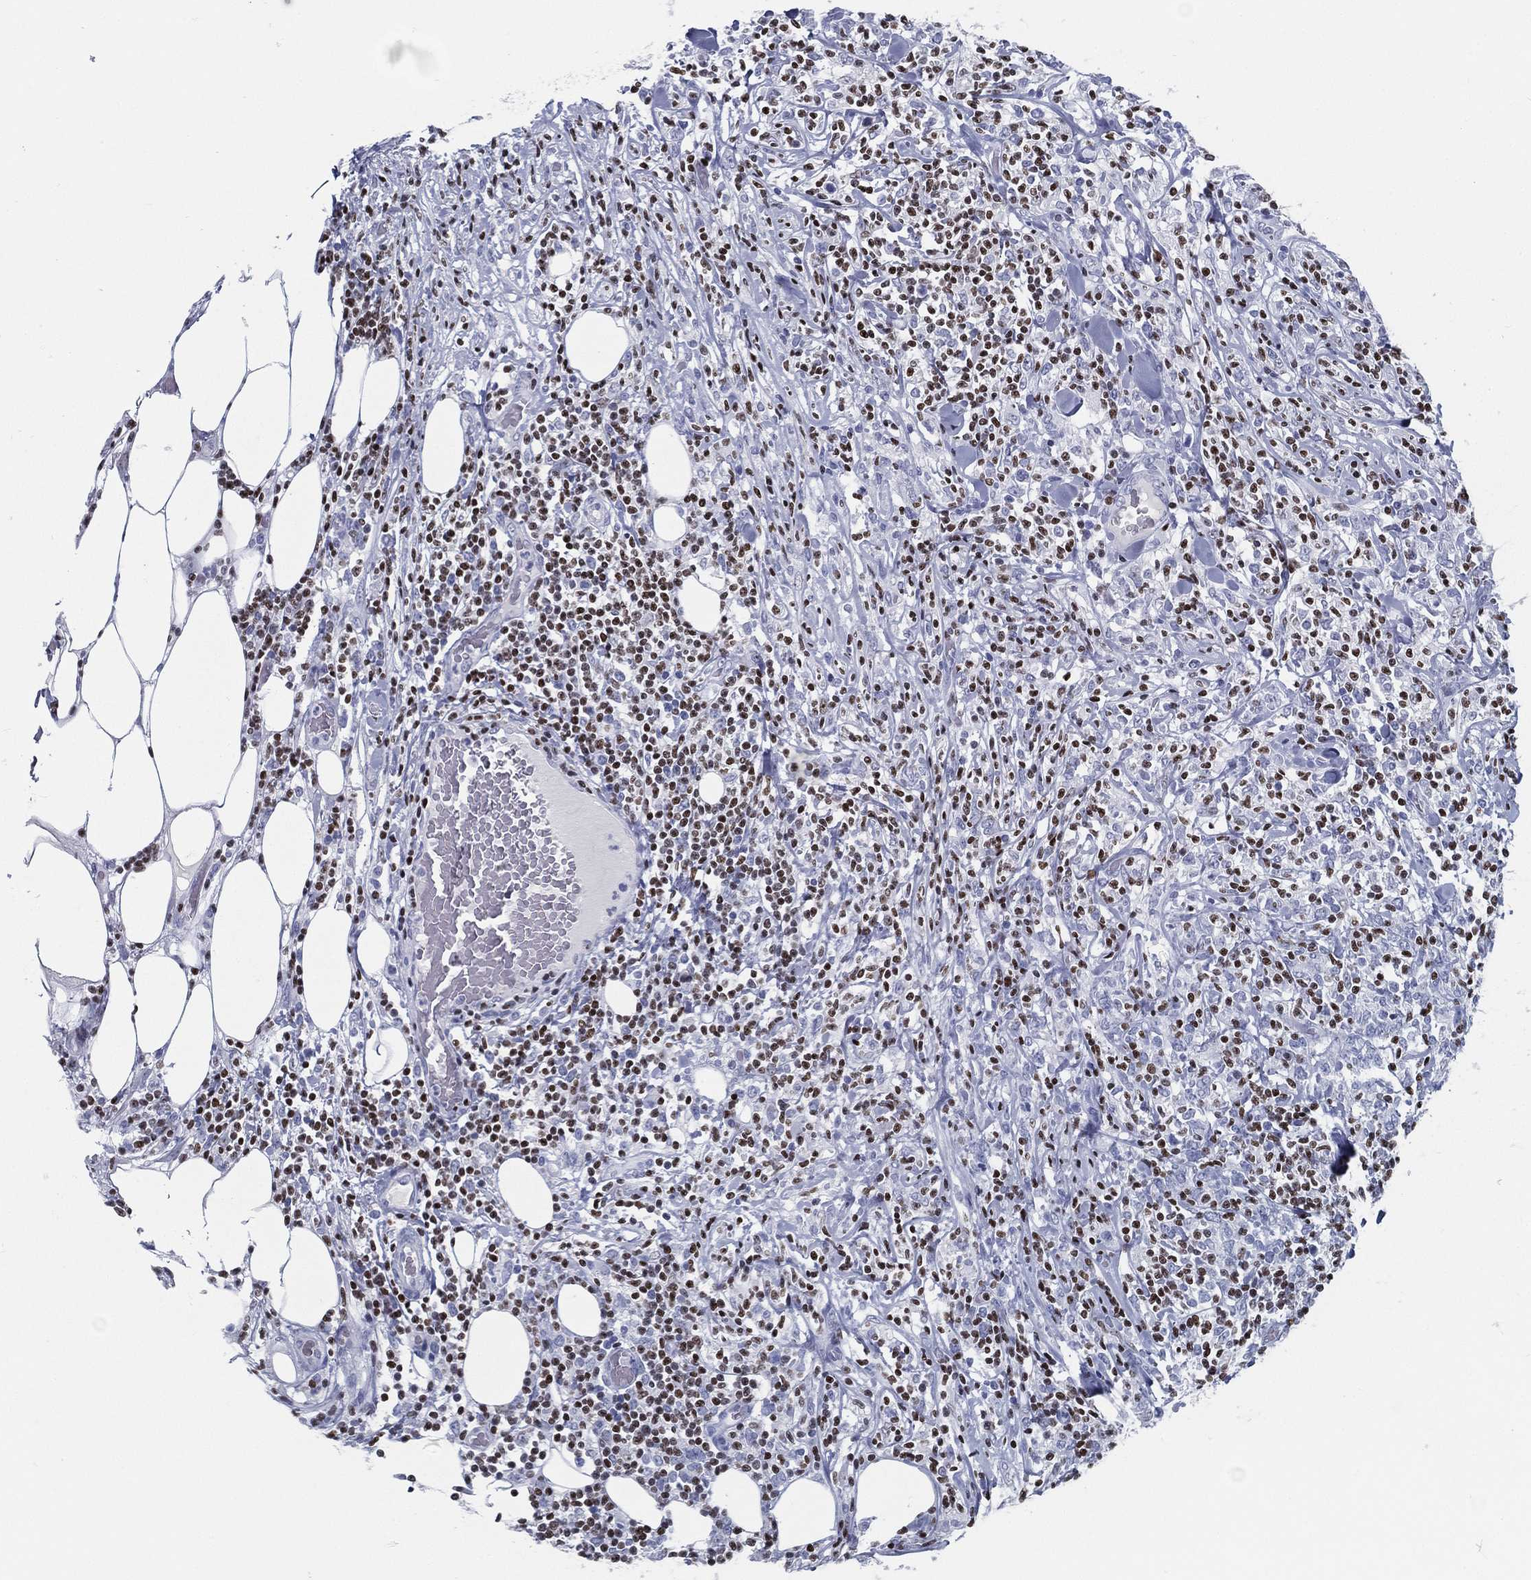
{"staining": {"intensity": "strong", "quantity": "<25%", "location": "nuclear"}, "tissue": "lymphoma", "cell_type": "Tumor cells", "image_type": "cancer", "snomed": [{"axis": "morphology", "description": "Malignant lymphoma, non-Hodgkin's type, High grade"}, {"axis": "topography", "description": "Lymph node"}], "caption": "Immunohistochemical staining of lymphoma reveals strong nuclear protein positivity in about <25% of tumor cells.", "gene": "PYHIN1", "patient": {"sex": "female", "age": 84}}